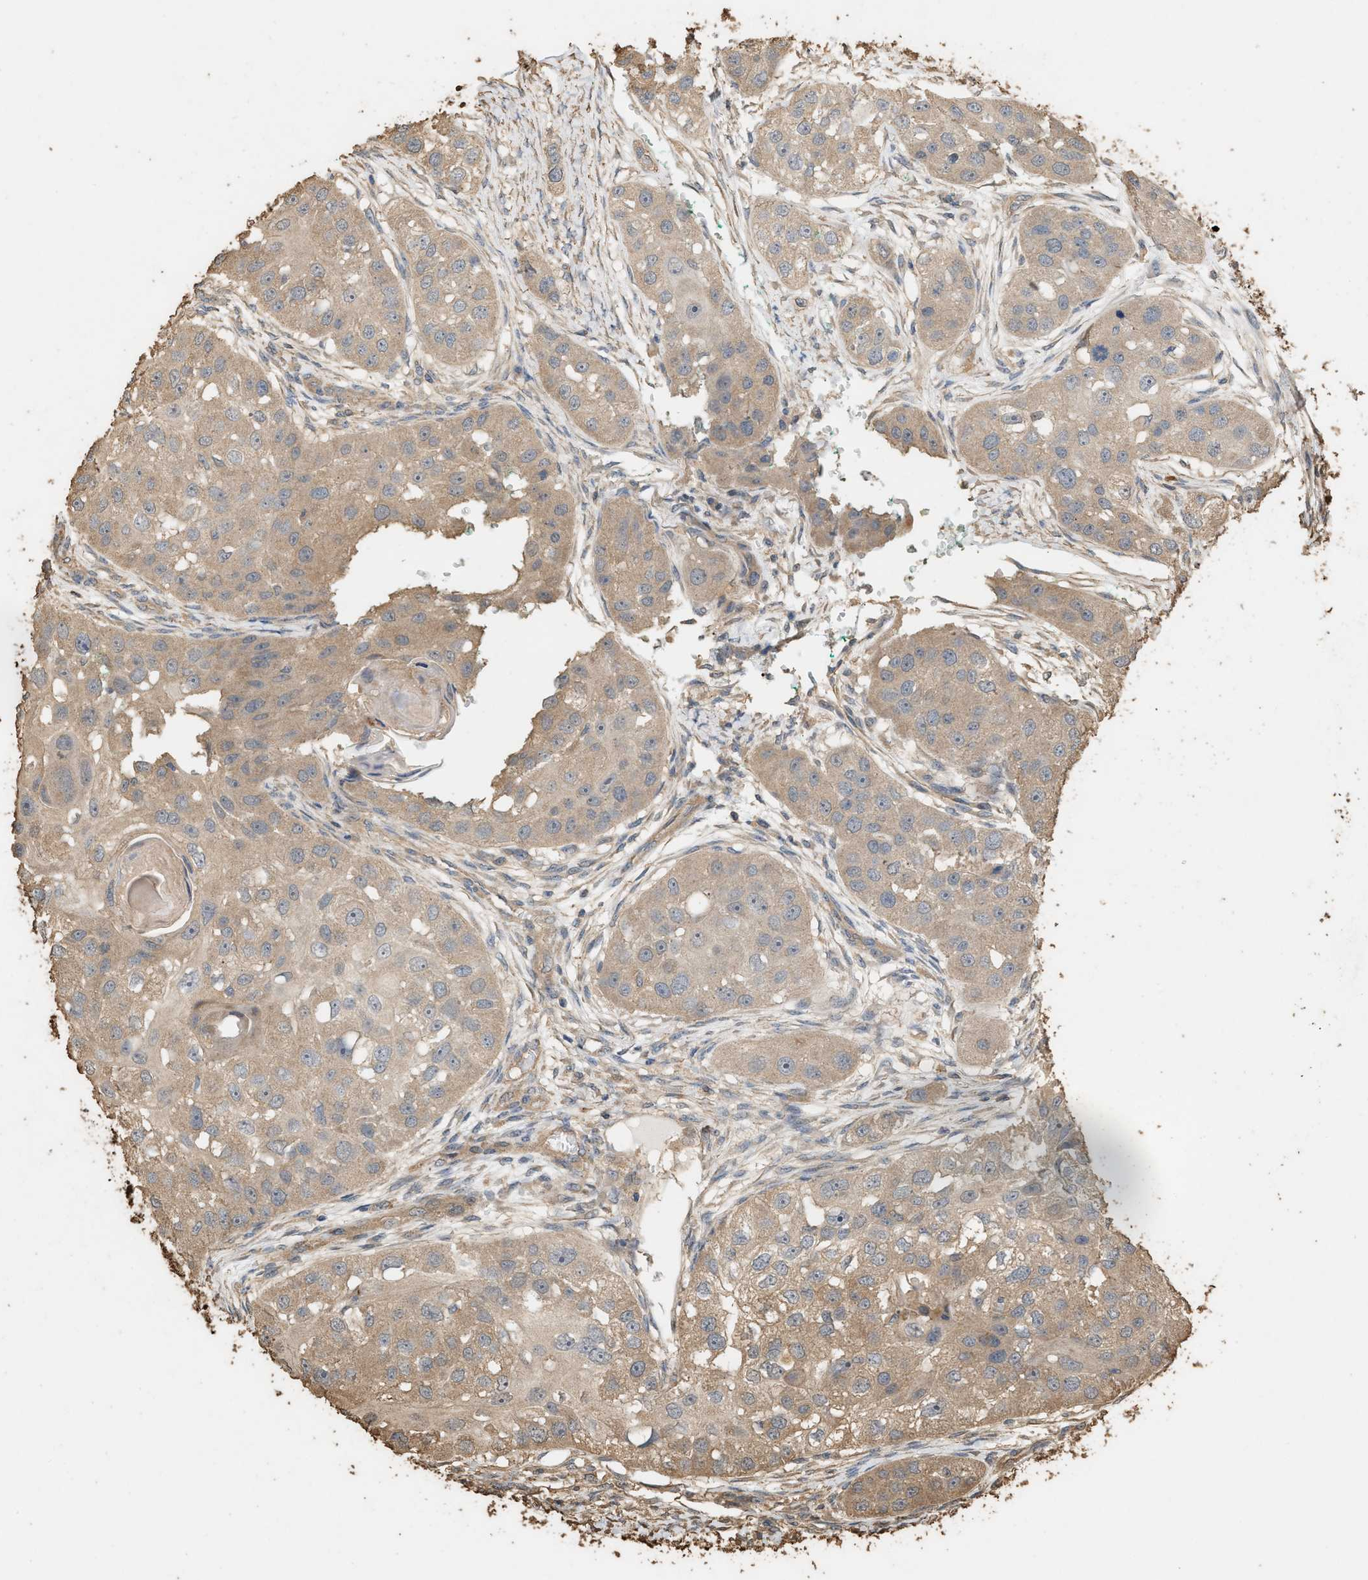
{"staining": {"intensity": "weak", "quantity": ">75%", "location": "cytoplasmic/membranous"}, "tissue": "head and neck cancer", "cell_type": "Tumor cells", "image_type": "cancer", "snomed": [{"axis": "morphology", "description": "Normal tissue, NOS"}, {"axis": "morphology", "description": "Squamous cell carcinoma, NOS"}, {"axis": "topography", "description": "Skeletal muscle"}, {"axis": "topography", "description": "Head-Neck"}], "caption": "This photomicrograph displays head and neck cancer (squamous cell carcinoma) stained with immunohistochemistry (IHC) to label a protein in brown. The cytoplasmic/membranous of tumor cells show weak positivity for the protein. Nuclei are counter-stained blue.", "gene": "DCAF7", "patient": {"sex": "male", "age": 51}}